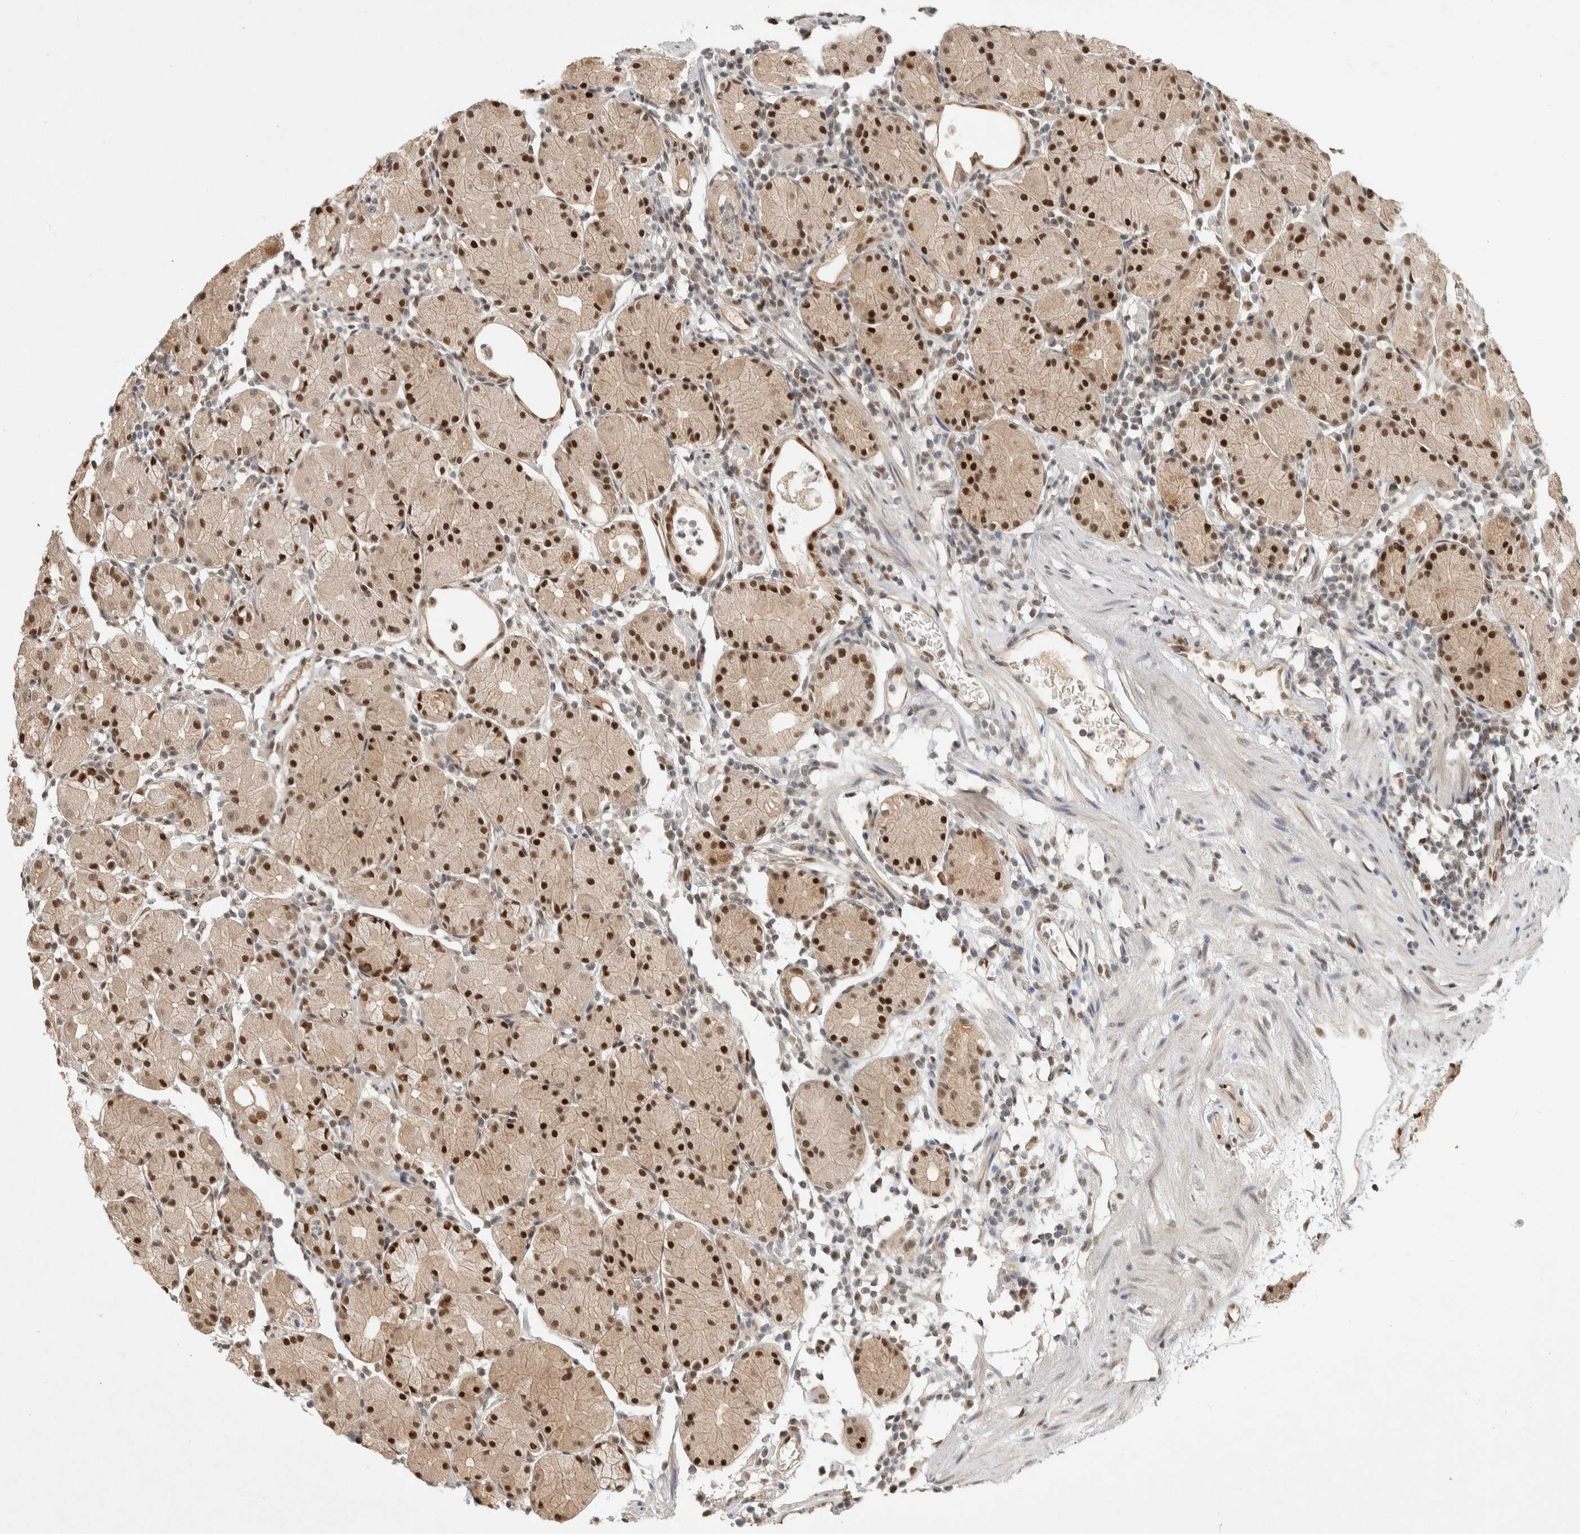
{"staining": {"intensity": "moderate", "quantity": ">75%", "location": "nuclear"}, "tissue": "stomach", "cell_type": "Glandular cells", "image_type": "normal", "snomed": [{"axis": "morphology", "description": "Normal tissue, NOS"}, {"axis": "topography", "description": "Stomach"}, {"axis": "topography", "description": "Stomach, lower"}], "caption": "The histopathology image reveals staining of benign stomach, revealing moderate nuclear protein positivity (brown color) within glandular cells. (IHC, brightfield microscopy, high magnification).", "gene": "PUS7", "patient": {"sex": "female", "age": 75}}